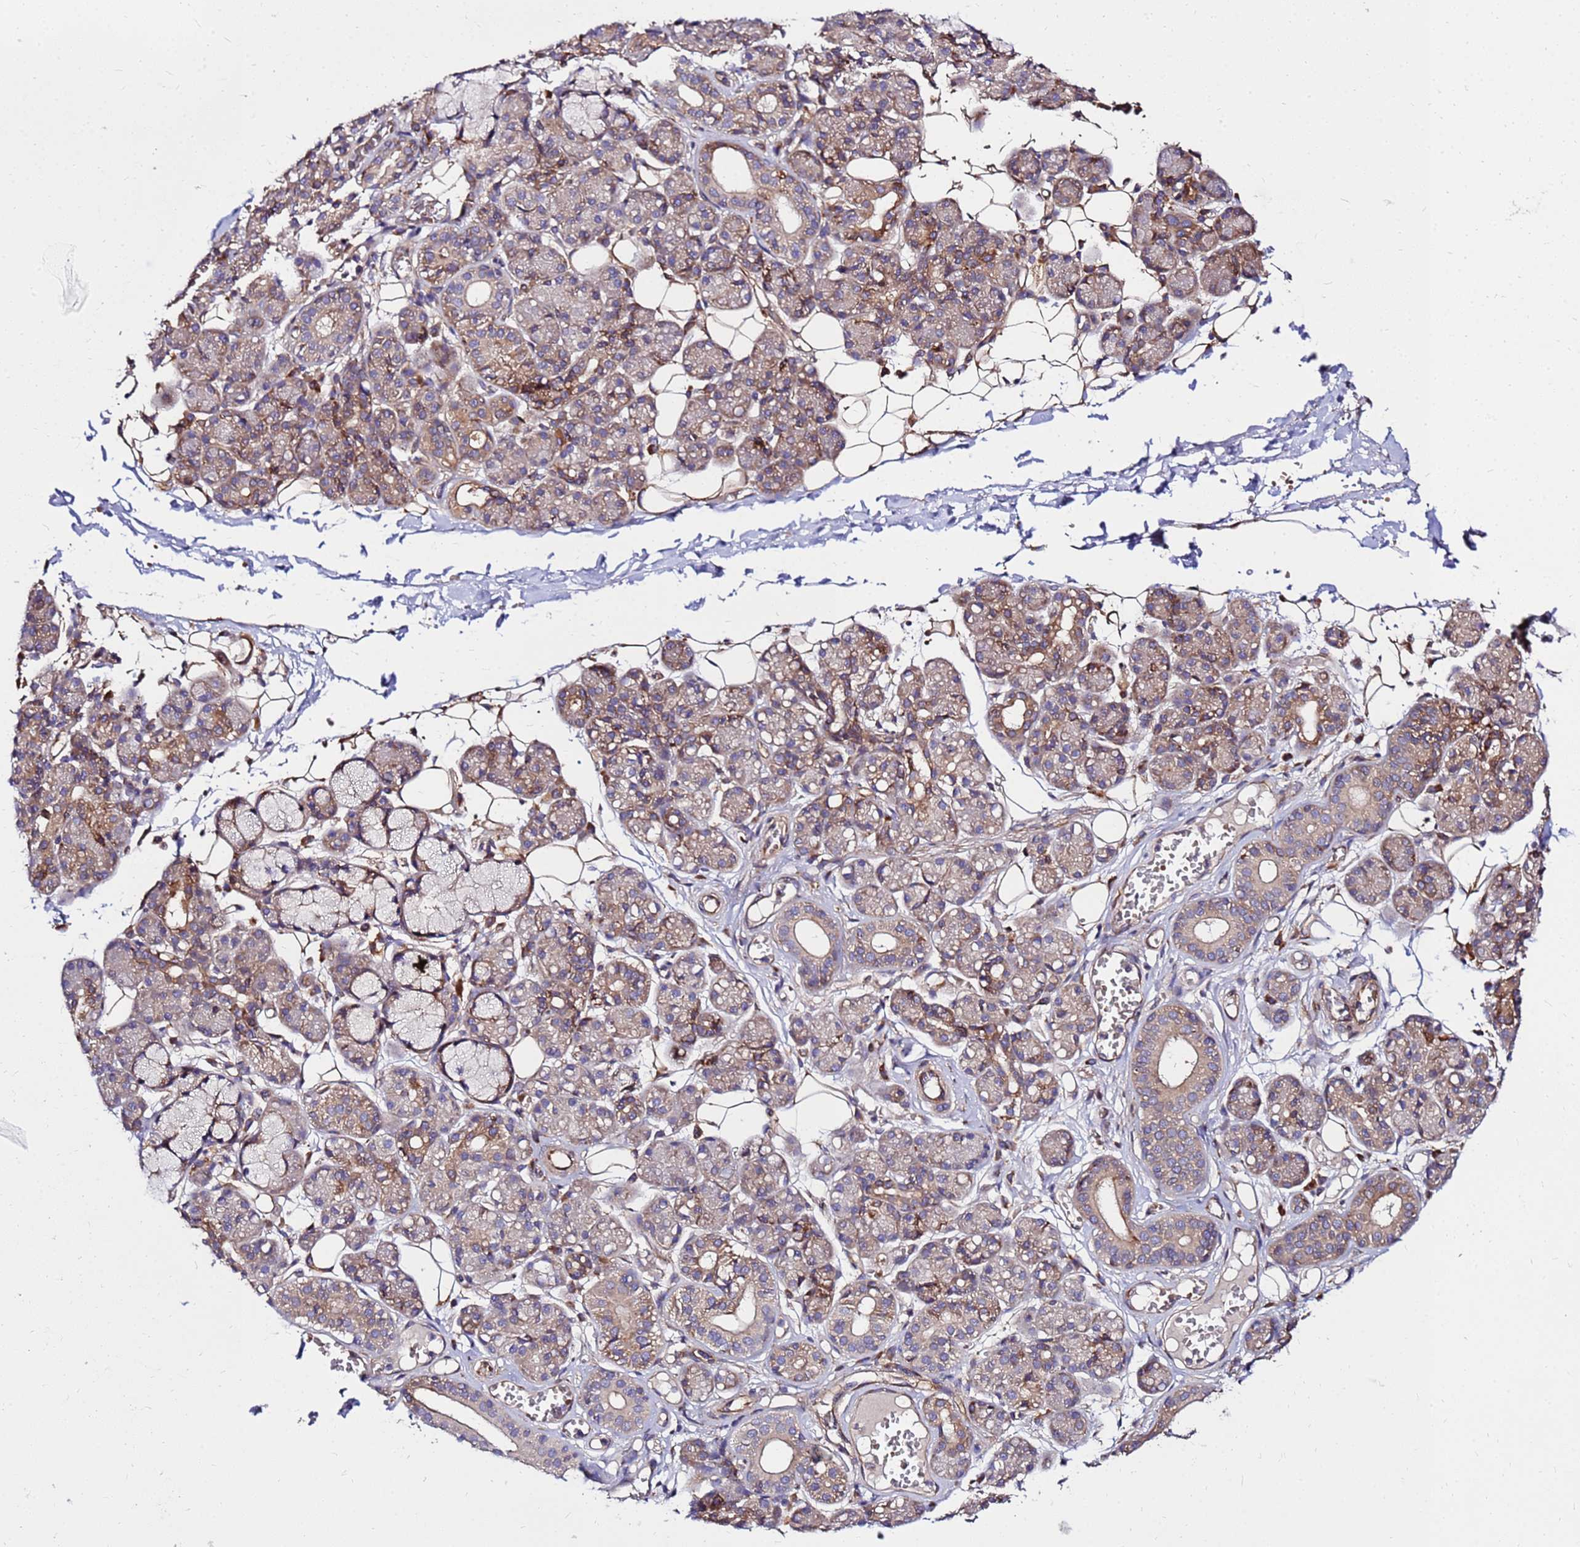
{"staining": {"intensity": "weak", "quantity": "25%-75%", "location": "cytoplasmic/membranous"}, "tissue": "salivary gland", "cell_type": "Glandular cells", "image_type": "normal", "snomed": [{"axis": "morphology", "description": "Normal tissue, NOS"}, {"axis": "topography", "description": "Salivary gland"}], "caption": "A brown stain labels weak cytoplasmic/membranous staining of a protein in glandular cells of benign salivary gland.", "gene": "WWC2", "patient": {"sex": "male", "age": 63}}